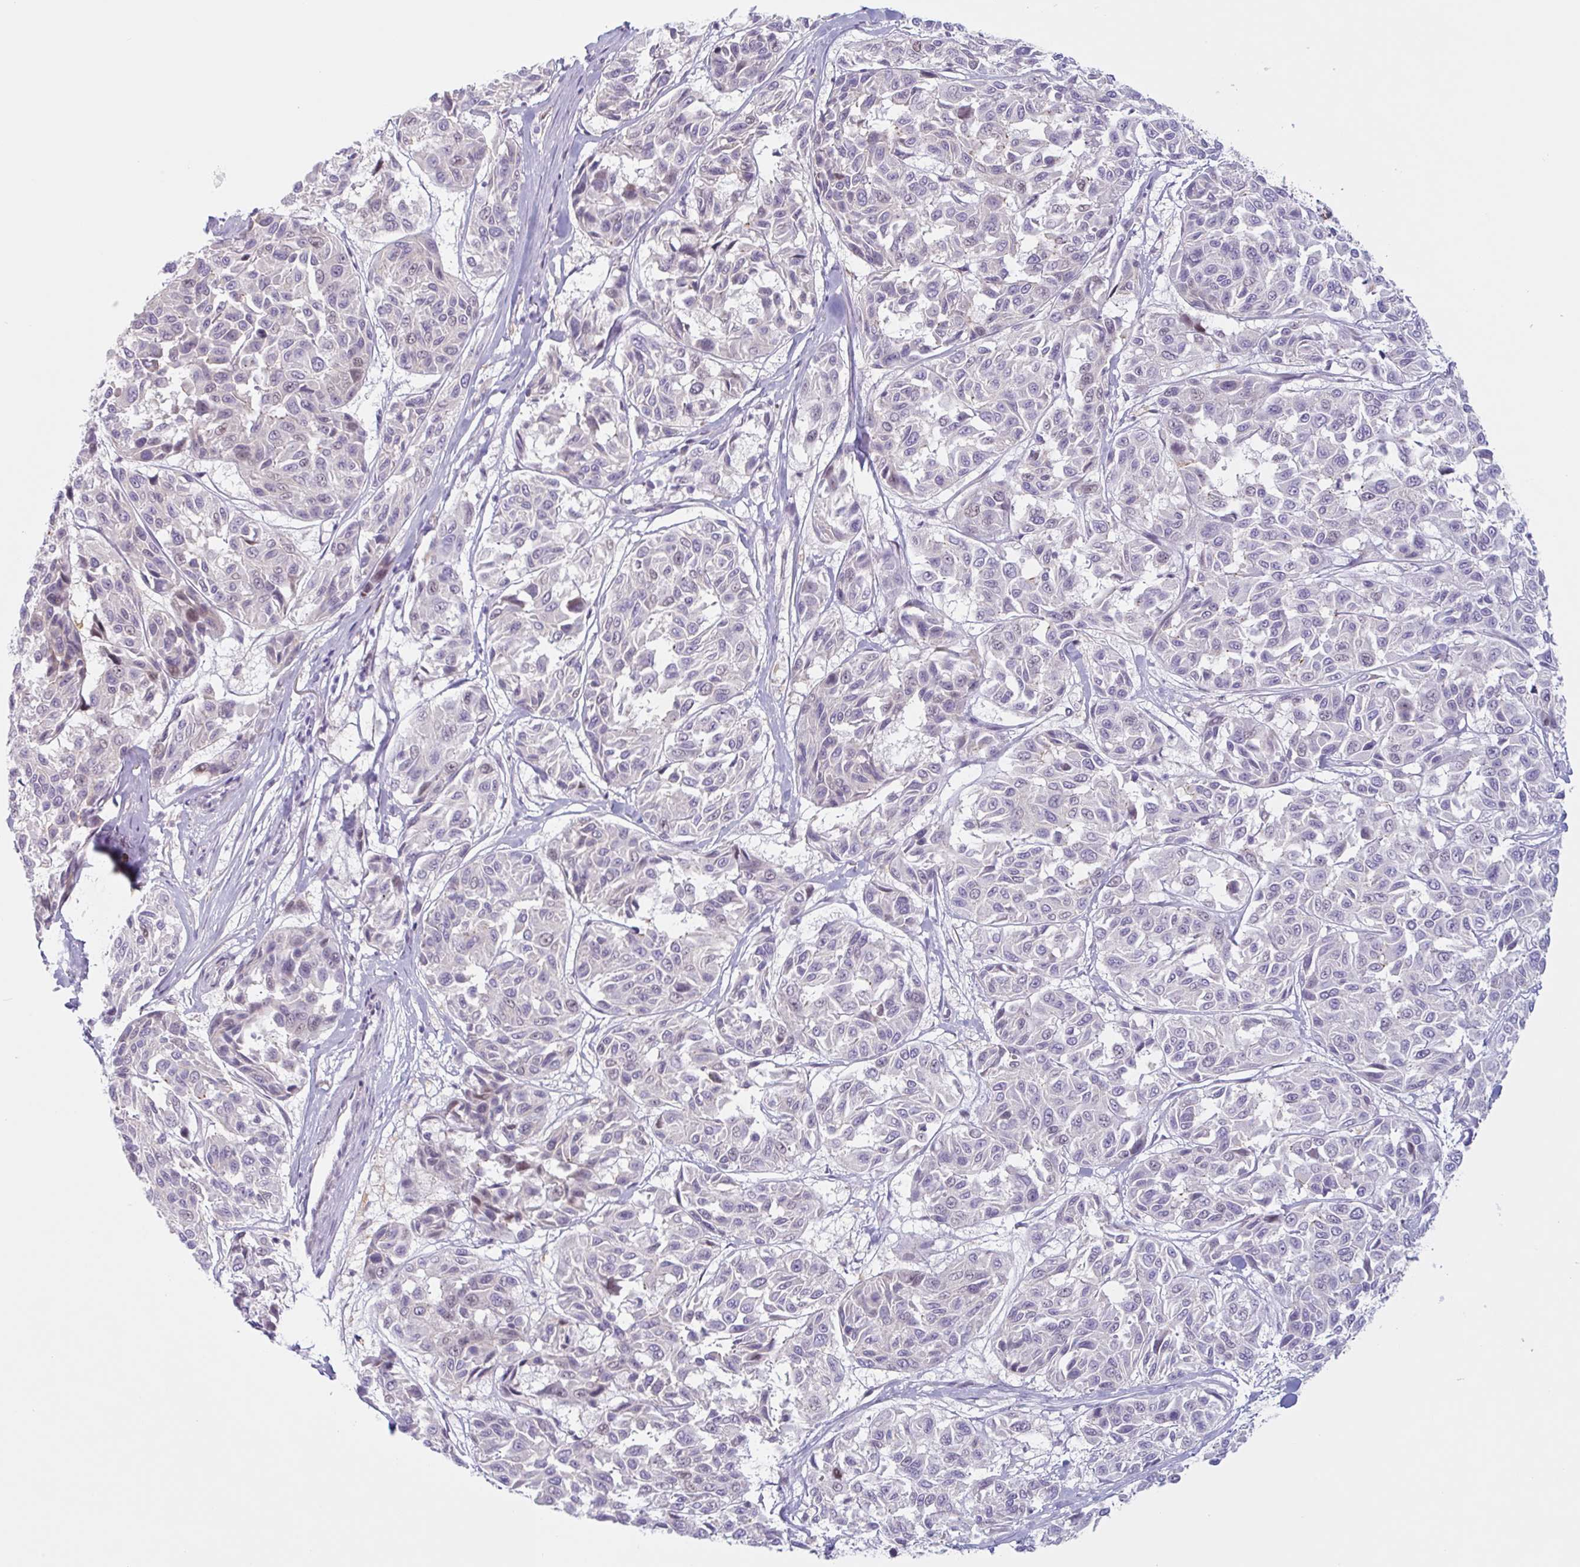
{"staining": {"intensity": "negative", "quantity": "none", "location": "none"}, "tissue": "melanoma", "cell_type": "Tumor cells", "image_type": "cancer", "snomed": [{"axis": "morphology", "description": "Malignant melanoma, NOS"}, {"axis": "topography", "description": "Skin"}], "caption": "Immunohistochemical staining of malignant melanoma demonstrates no significant positivity in tumor cells.", "gene": "MYH10", "patient": {"sex": "female", "age": 66}}